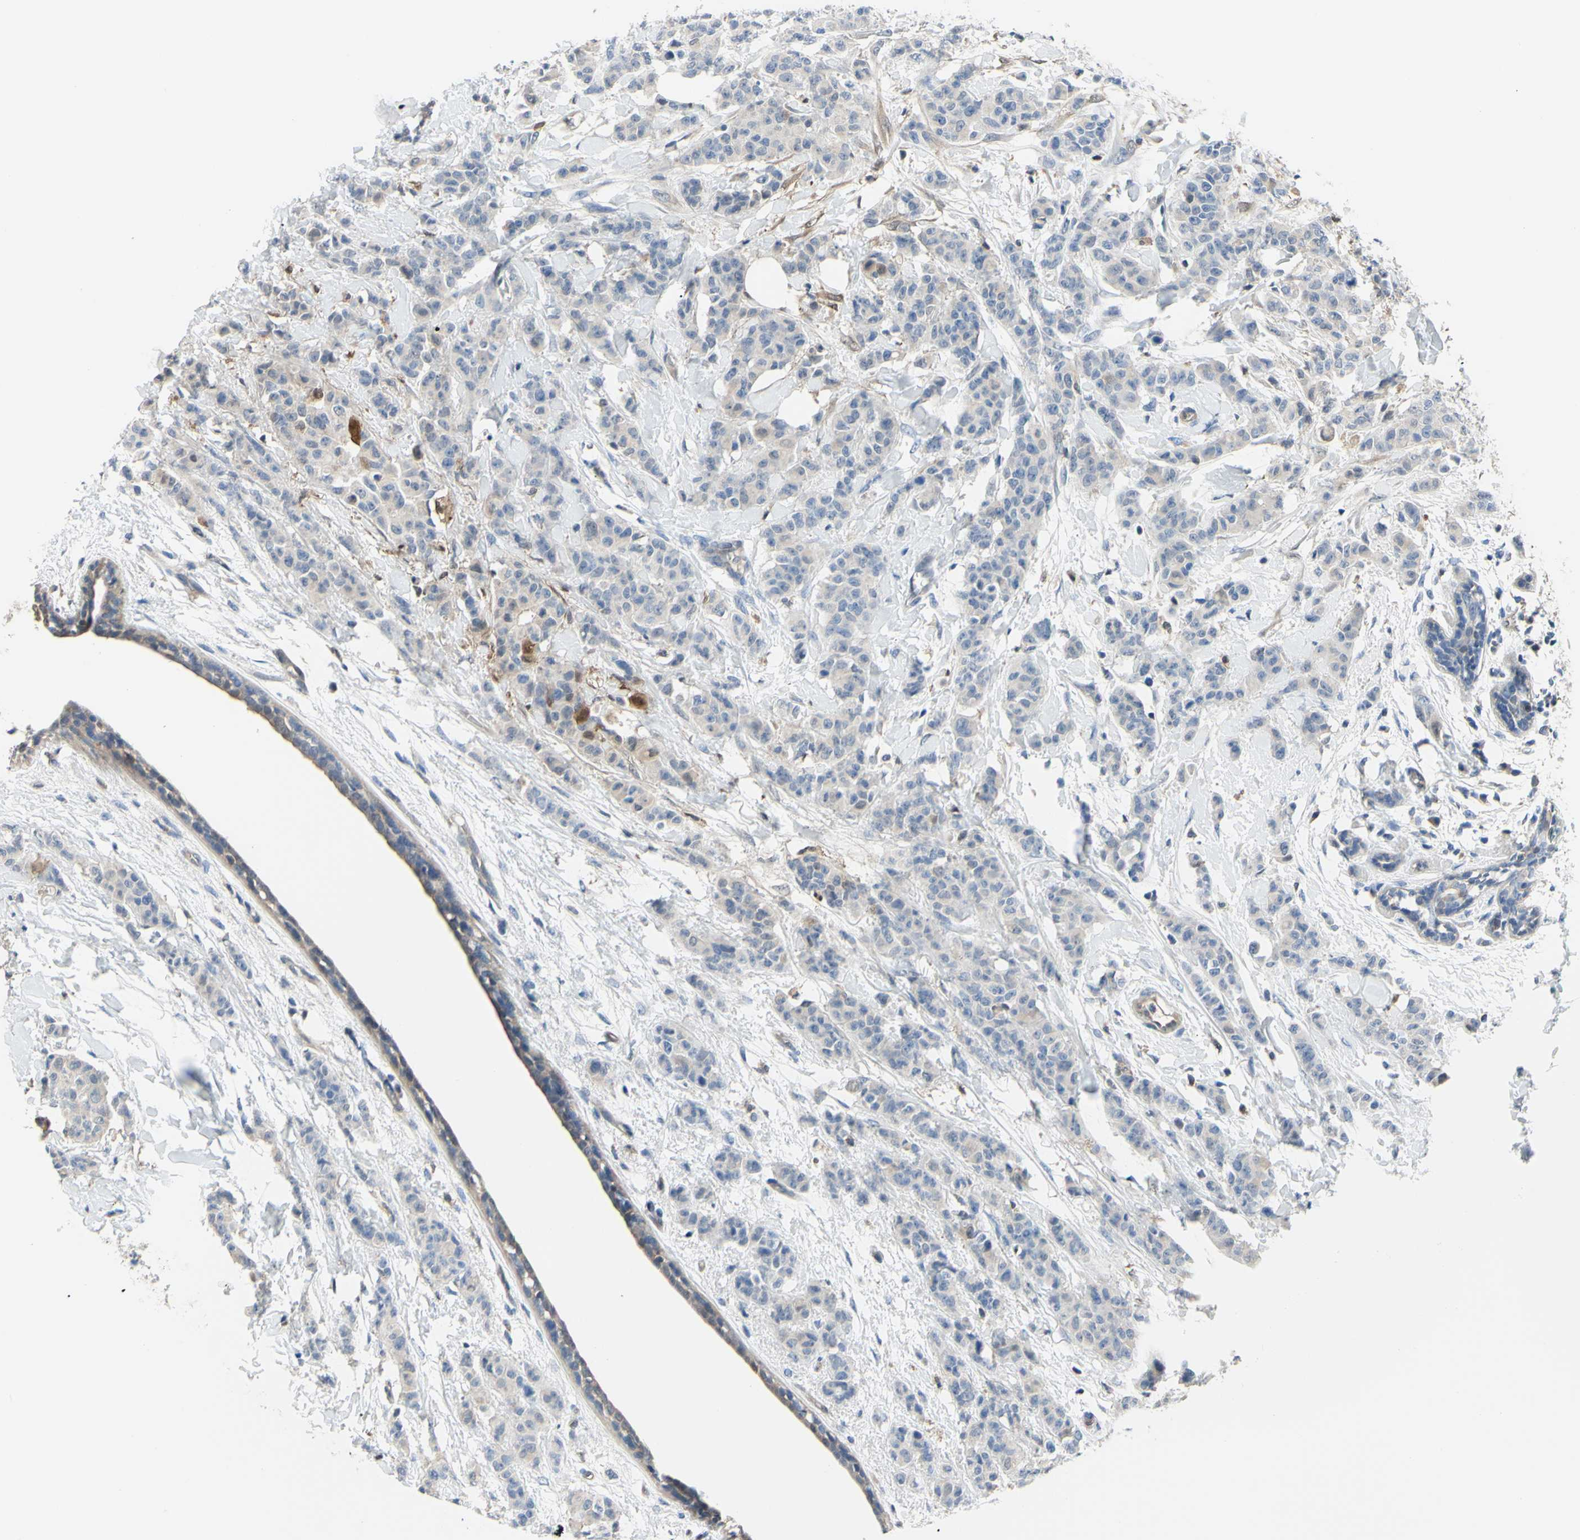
{"staining": {"intensity": "negative", "quantity": "none", "location": "none"}, "tissue": "breast cancer", "cell_type": "Tumor cells", "image_type": "cancer", "snomed": [{"axis": "morphology", "description": "Normal tissue, NOS"}, {"axis": "morphology", "description": "Duct carcinoma"}, {"axis": "topography", "description": "Breast"}], "caption": "Histopathology image shows no significant protein positivity in tumor cells of breast cancer (intraductal carcinoma).", "gene": "UPK3B", "patient": {"sex": "female", "age": 40}}